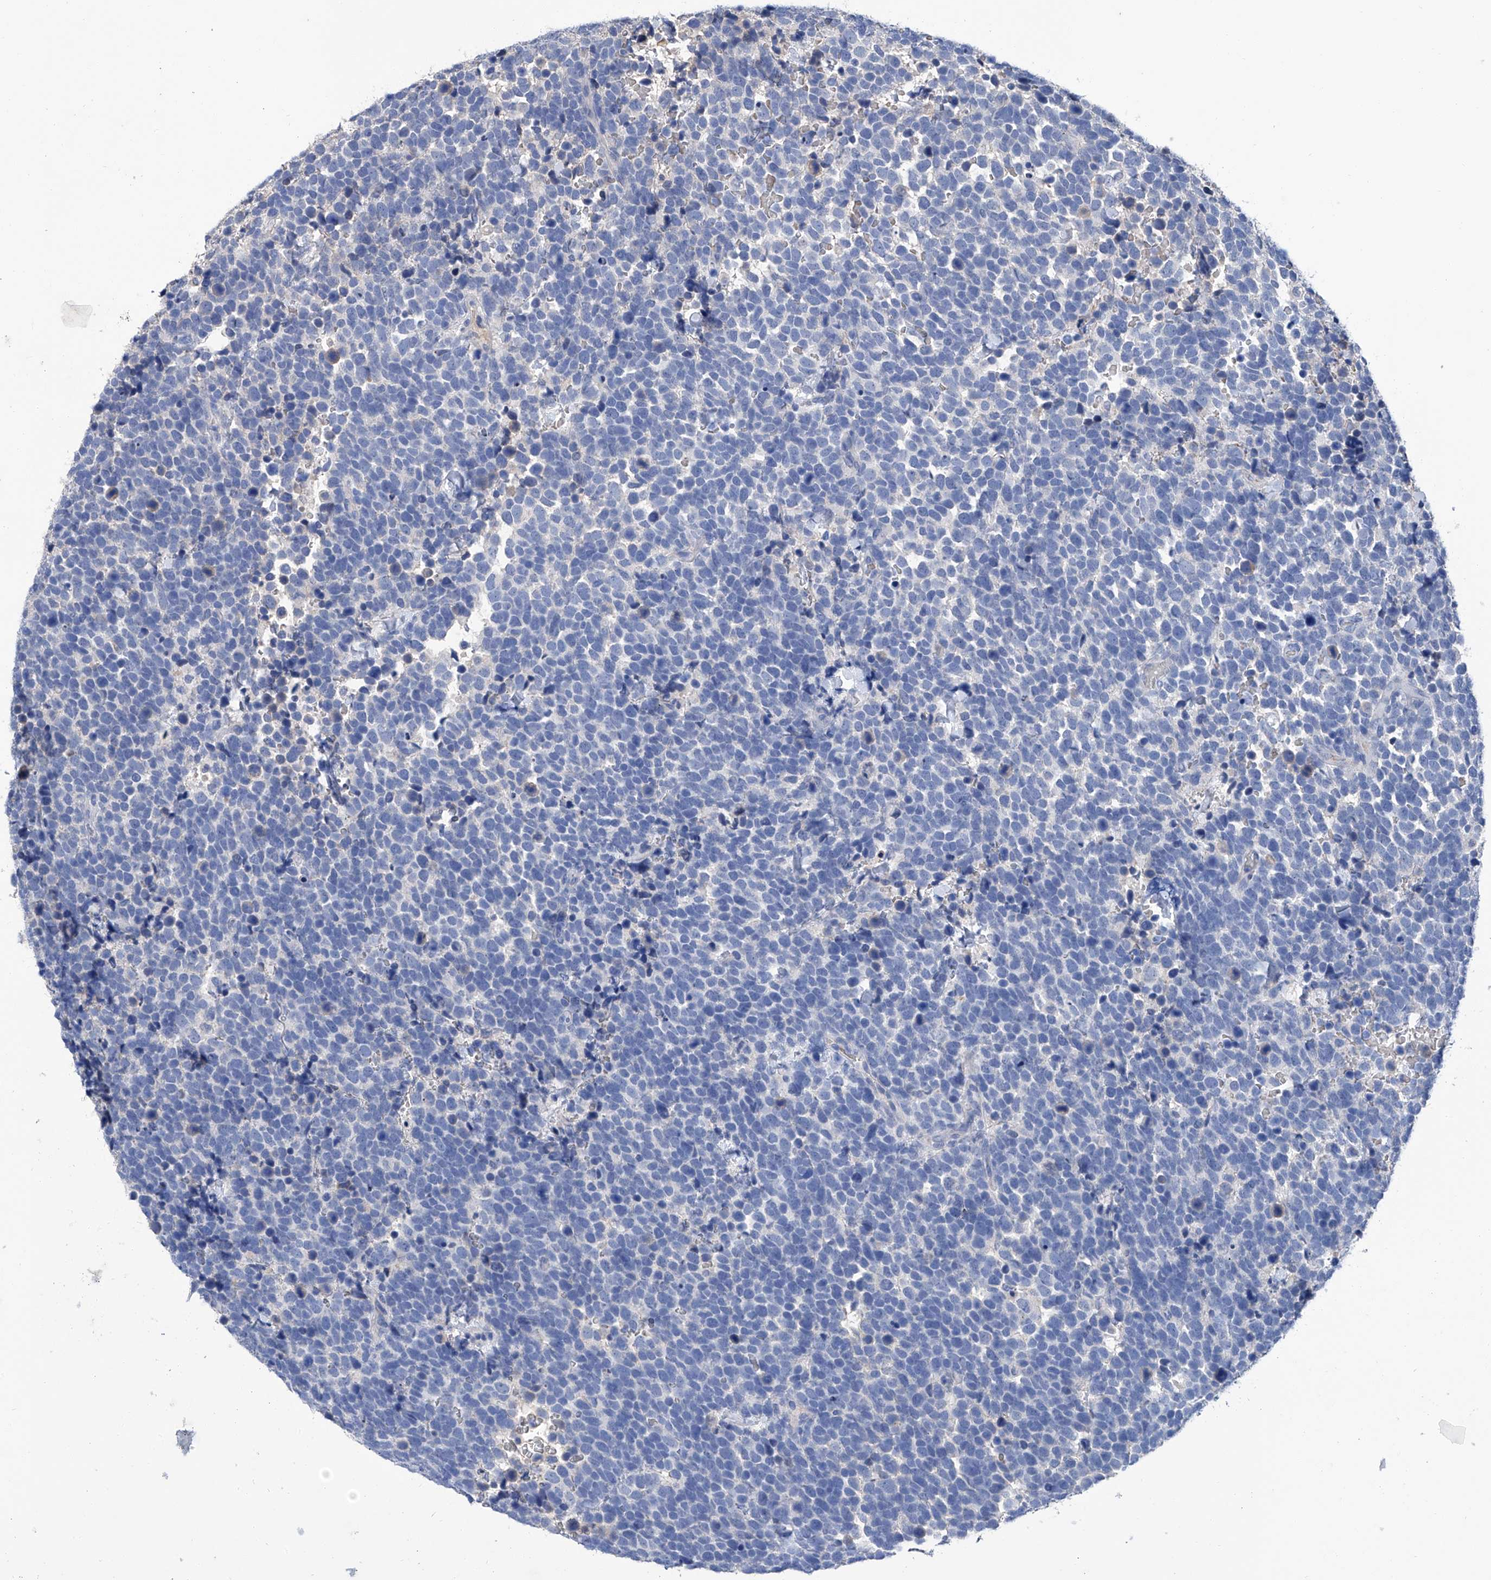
{"staining": {"intensity": "negative", "quantity": "none", "location": "none"}, "tissue": "urothelial cancer", "cell_type": "Tumor cells", "image_type": "cancer", "snomed": [{"axis": "morphology", "description": "Urothelial carcinoma, High grade"}, {"axis": "topography", "description": "Urinary bladder"}], "caption": "Immunohistochemistry (IHC) photomicrograph of neoplastic tissue: human urothelial cancer stained with DAB (3,3'-diaminobenzidine) reveals no significant protein expression in tumor cells.", "gene": "GPT", "patient": {"sex": "female", "age": 82}}